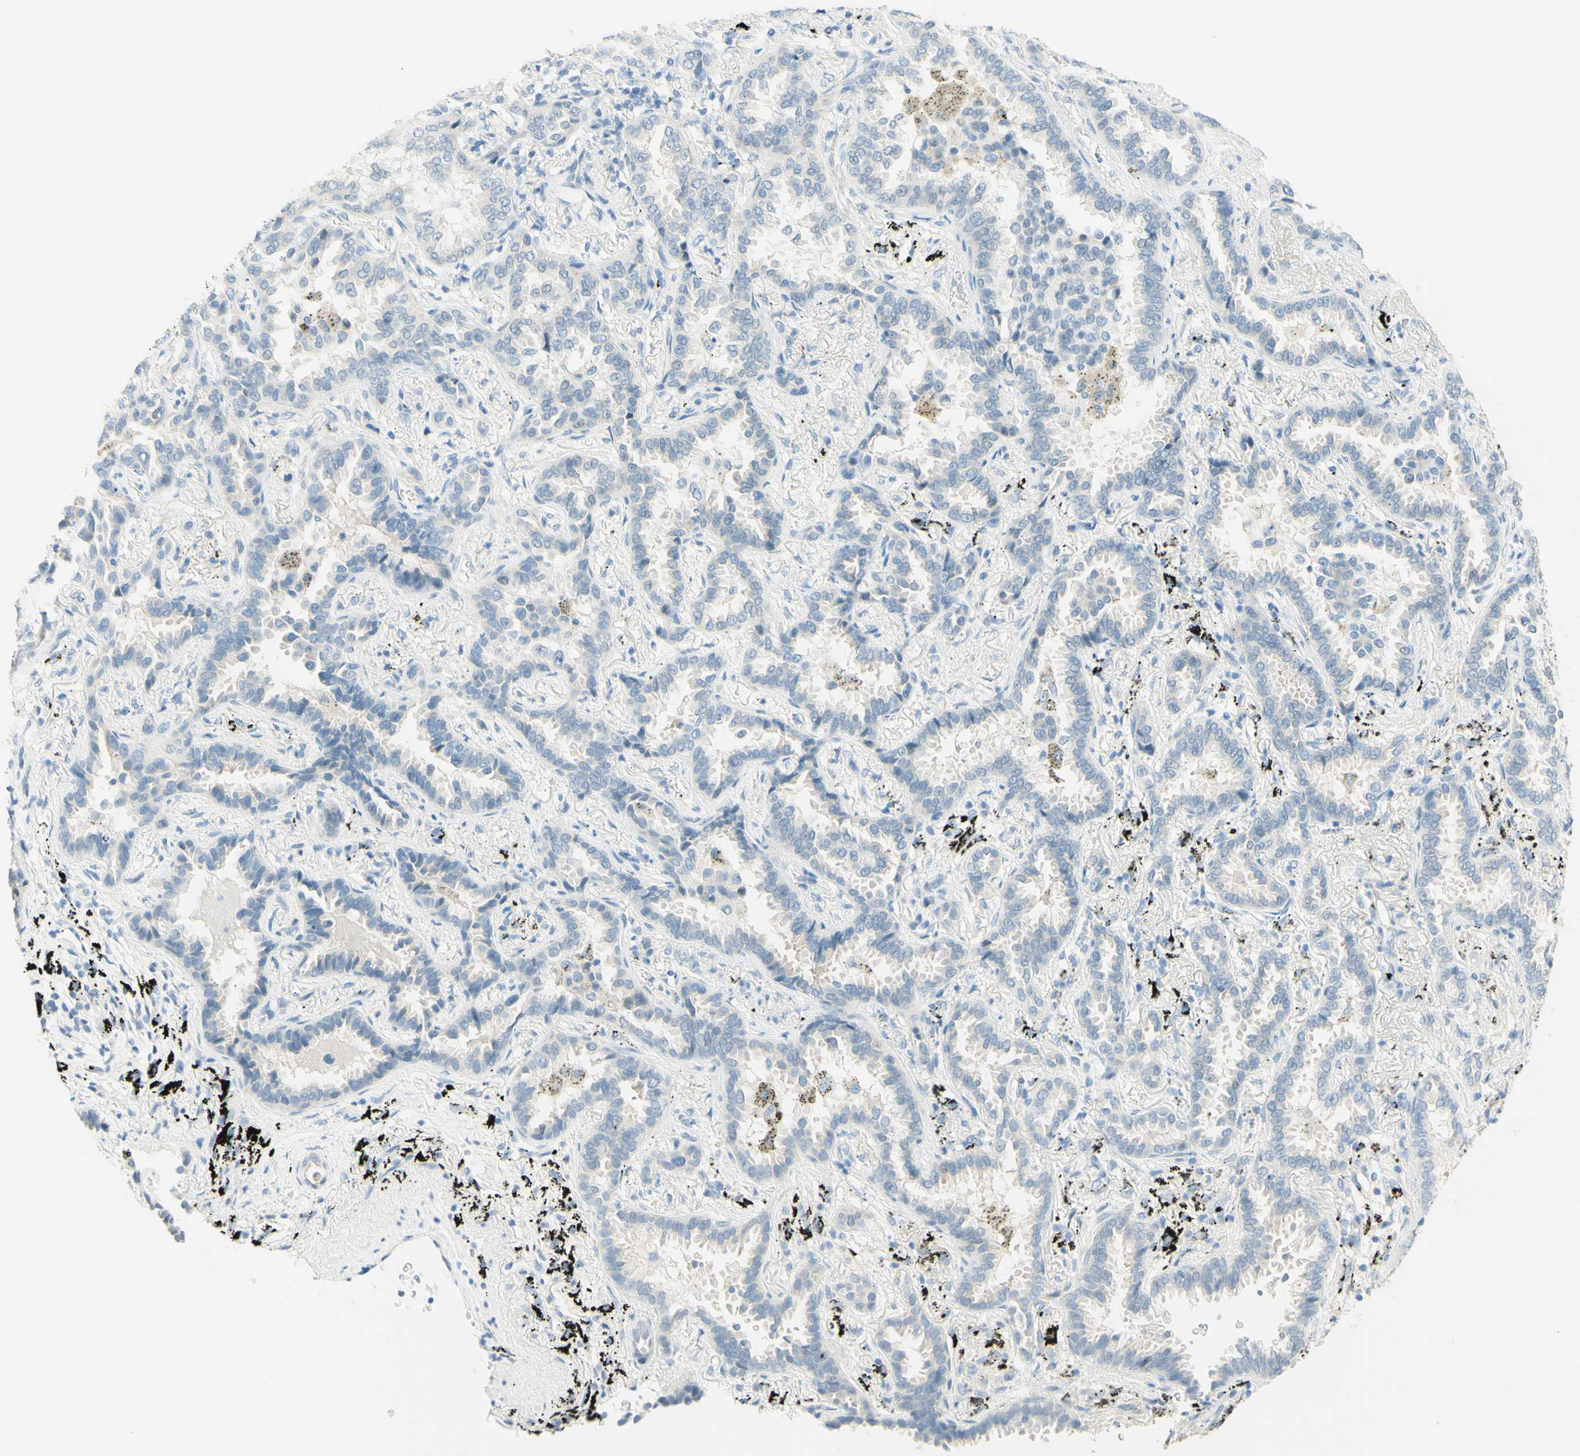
{"staining": {"intensity": "negative", "quantity": "none", "location": "none"}, "tissue": "lung cancer", "cell_type": "Tumor cells", "image_type": "cancer", "snomed": [{"axis": "morphology", "description": "Normal tissue, NOS"}, {"axis": "morphology", "description": "Adenocarcinoma, NOS"}, {"axis": "topography", "description": "Lung"}], "caption": "Lung cancer (adenocarcinoma) stained for a protein using IHC displays no staining tumor cells.", "gene": "TMEM132D", "patient": {"sex": "male", "age": 59}}